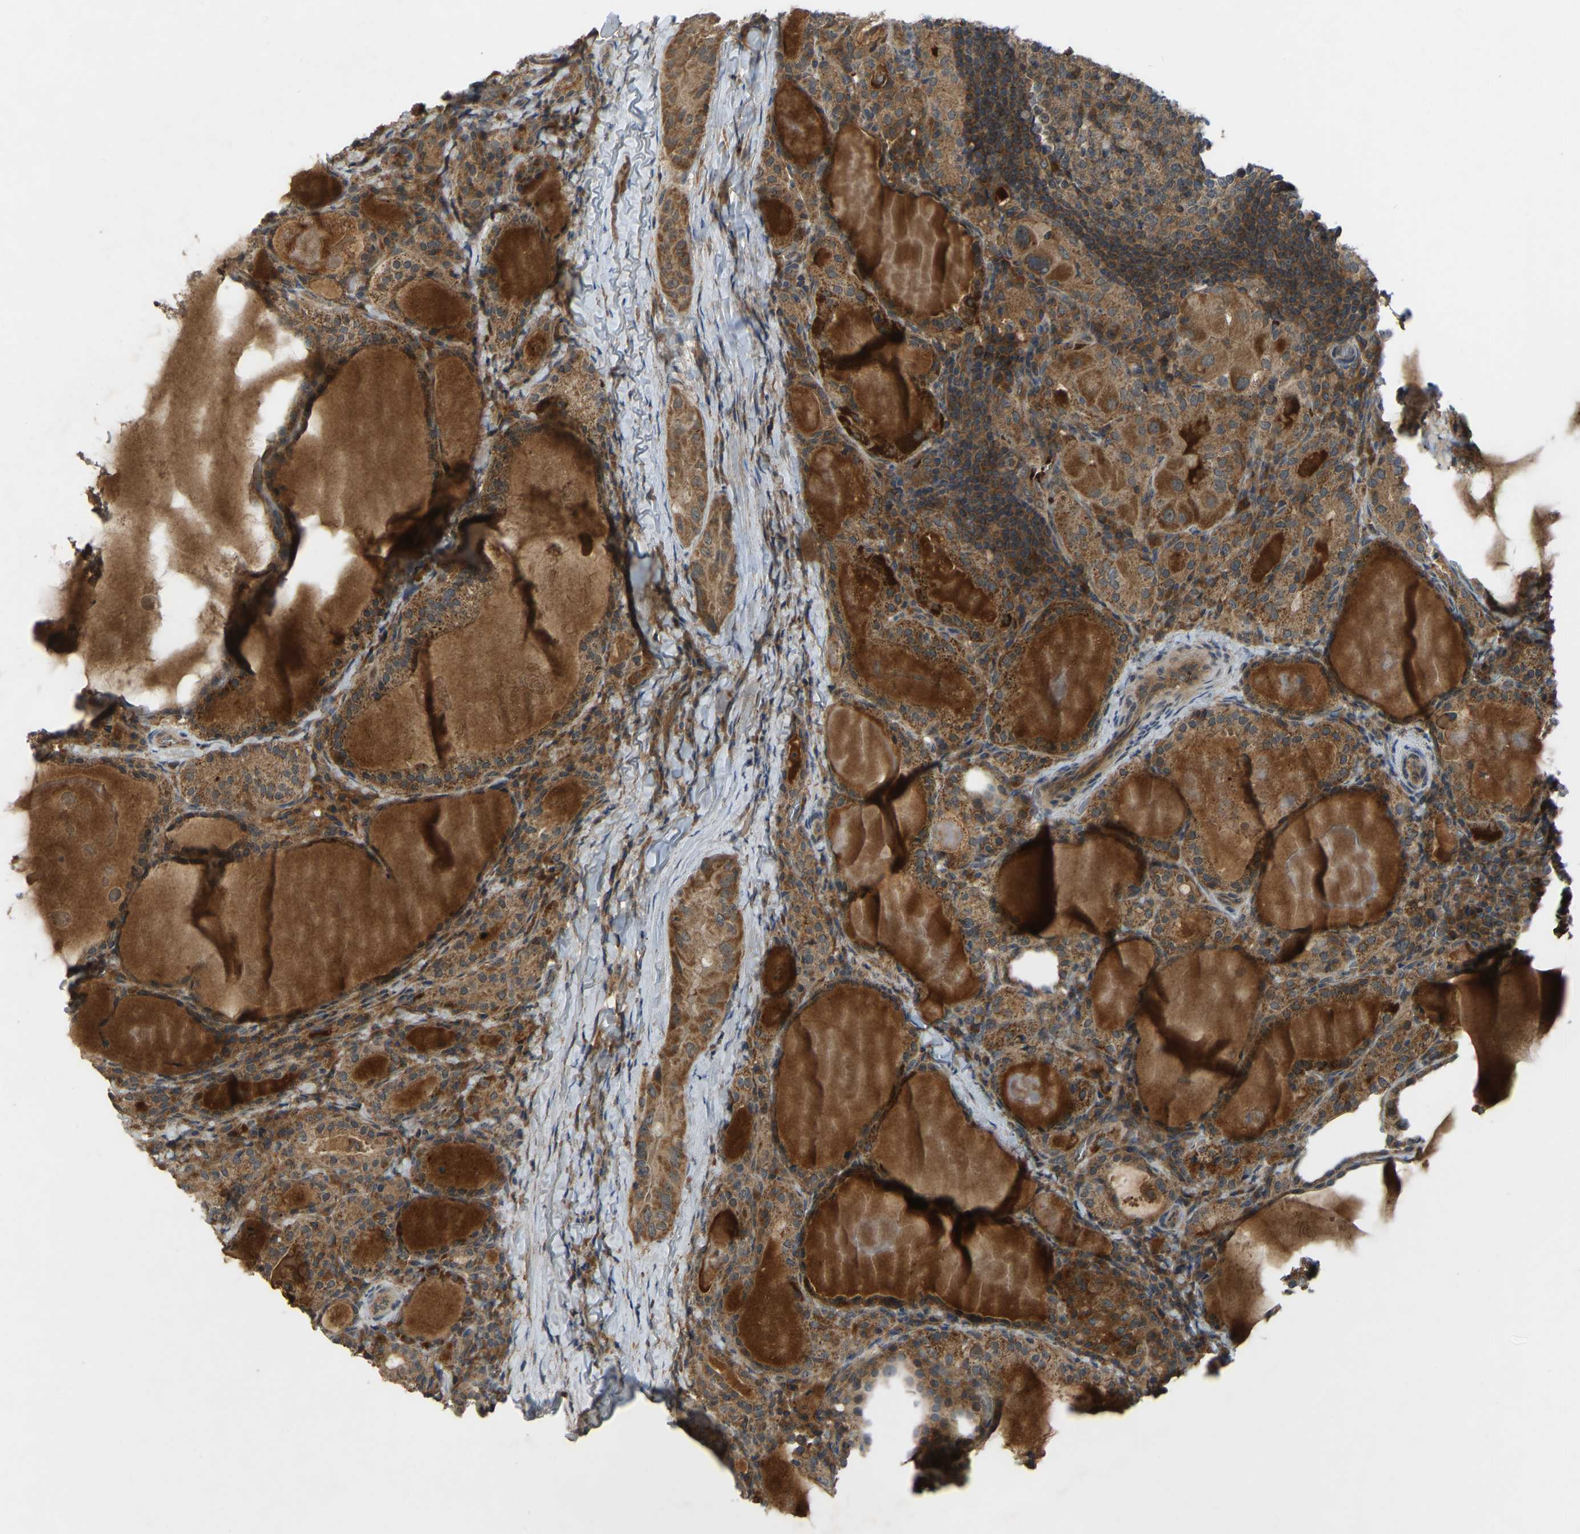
{"staining": {"intensity": "moderate", "quantity": ">75%", "location": "cytoplasmic/membranous"}, "tissue": "thyroid cancer", "cell_type": "Tumor cells", "image_type": "cancer", "snomed": [{"axis": "morphology", "description": "Papillary adenocarcinoma, NOS"}, {"axis": "topography", "description": "Thyroid gland"}], "caption": "A histopathology image showing moderate cytoplasmic/membranous positivity in approximately >75% of tumor cells in papillary adenocarcinoma (thyroid), as visualized by brown immunohistochemical staining.", "gene": "ZNF71", "patient": {"sex": "female", "age": 42}}